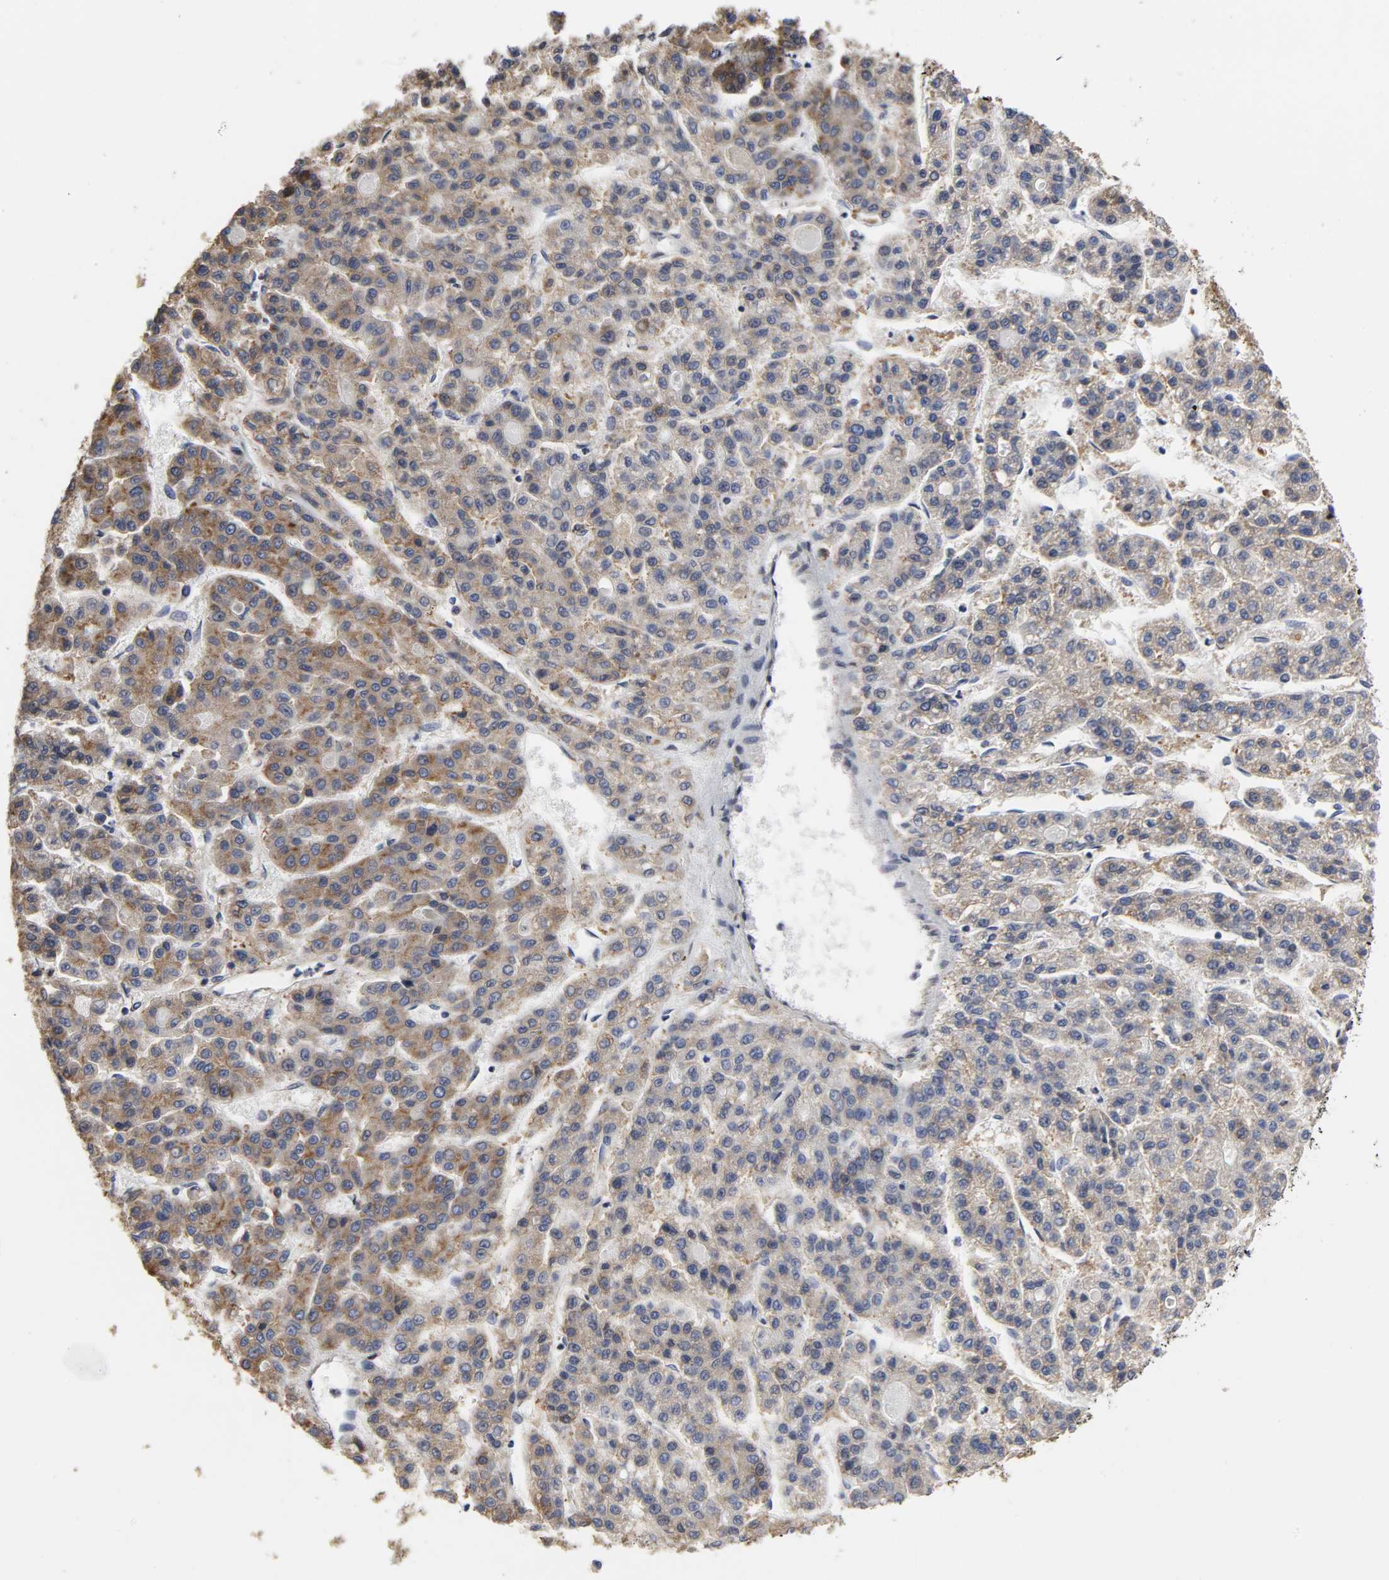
{"staining": {"intensity": "moderate", "quantity": ">75%", "location": "cytoplasmic/membranous"}, "tissue": "liver cancer", "cell_type": "Tumor cells", "image_type": "cancer", "snomed": [{"axis": "morphology", "description": "Carcinoma, Hepatocellular, NOS"}, {"axis": "topography", "description": "Liver"}], "caption": "A medium amount of moderate cytoplasmic/membranous staining is seen in about >75% of tumor cells in liver hepatocellular carcinoma tissue. Ihc stains the protein of interest in brown and the nuclei are stained blue.", "gene": "HCK", "patient": {"sex": "male", "age": 70}}